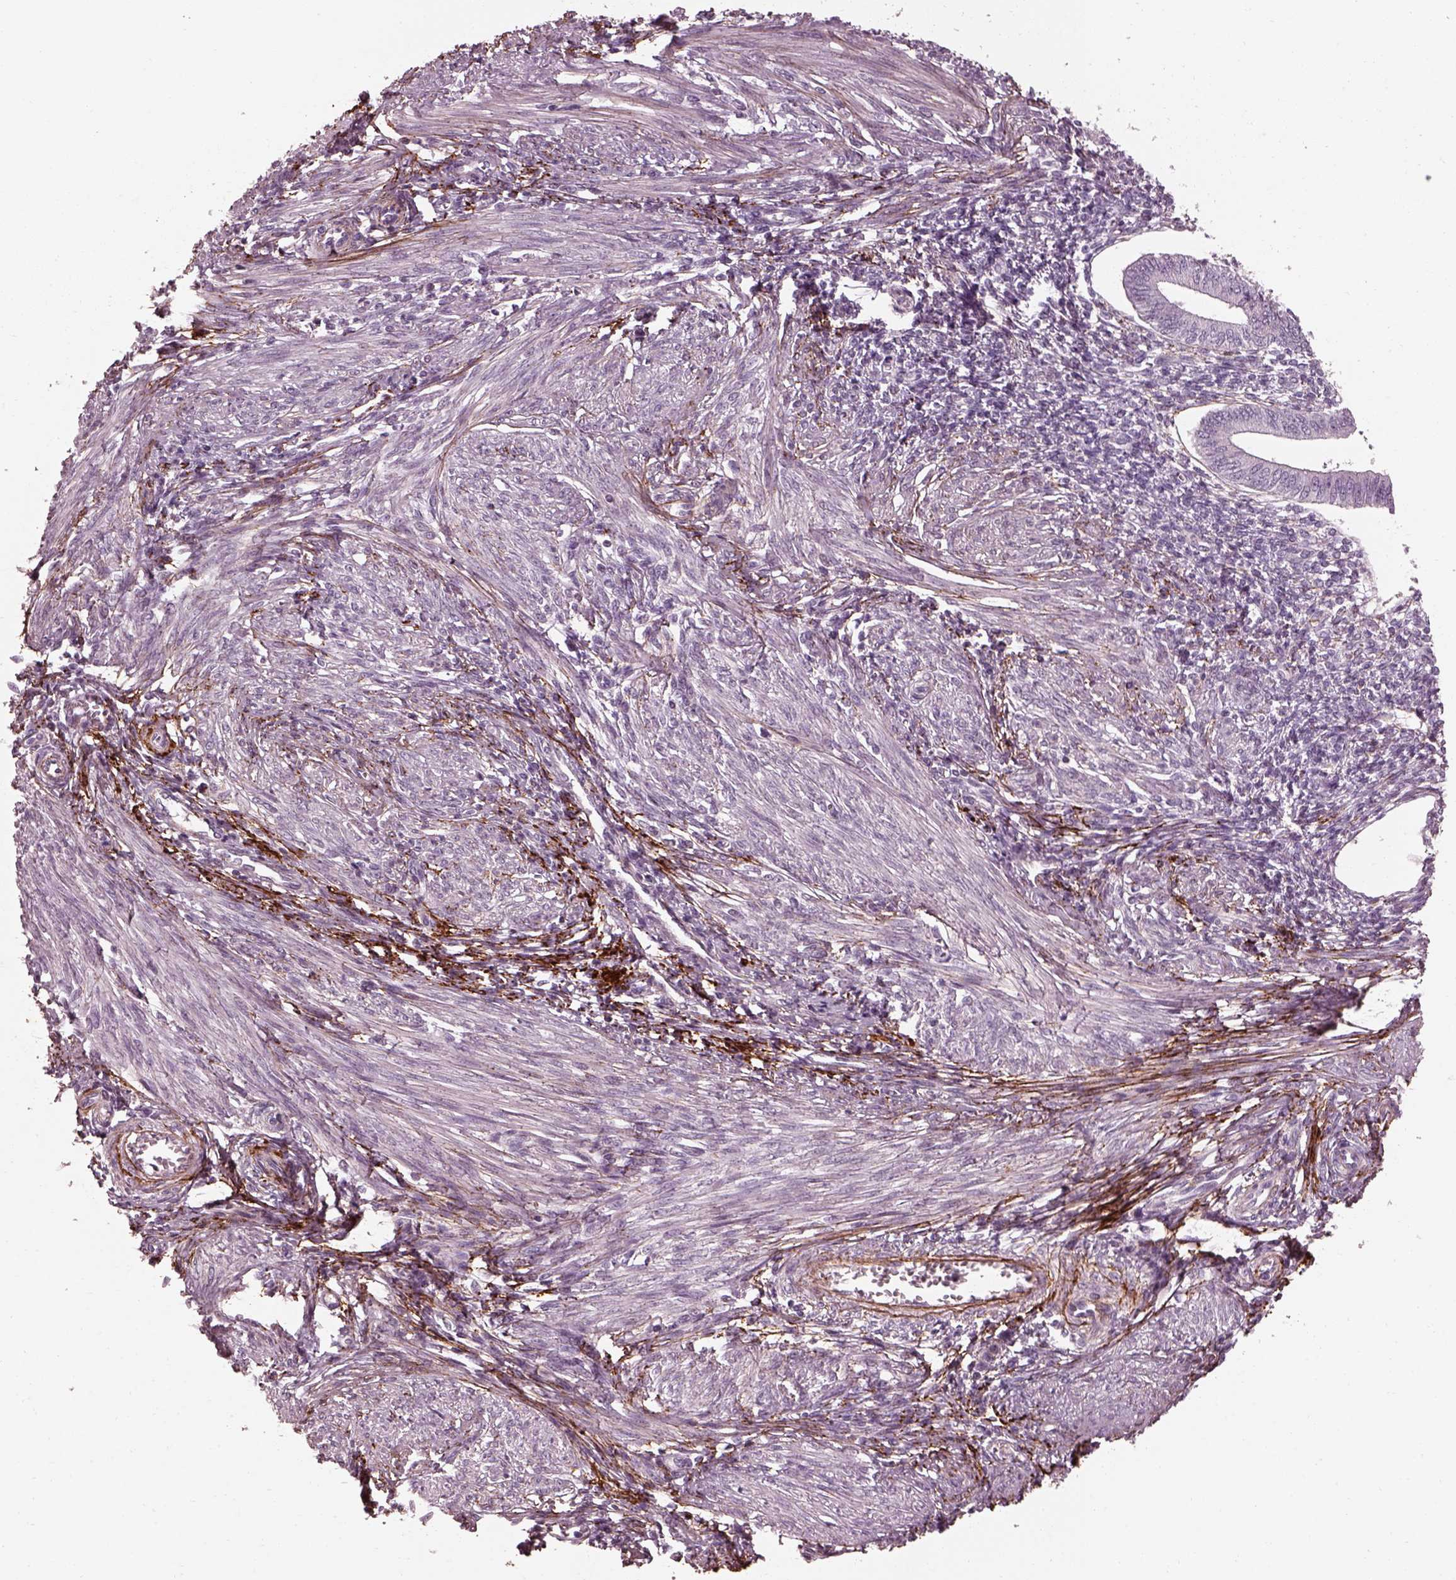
{"staining": {"intensity": "strong", "quantity": "<25%", "location": "cytoplasmic/membranous"}, "tissue": "endometrium", "cell_type": "Cells in endometrial stroma", "image_type": "normal", "snomed": [{"axis": "morphology", "description": "Normal tissue, NOS"}, {"axis": "topography", "description": "Endometrium"}], "caption": "Cells in endometrial stroma show strong cytoplasmic/membranous positivity in about <25% of cells in normal endometrium.", "gene": "EFEMP1", "patient": {"sex": "female", "age": 42}}